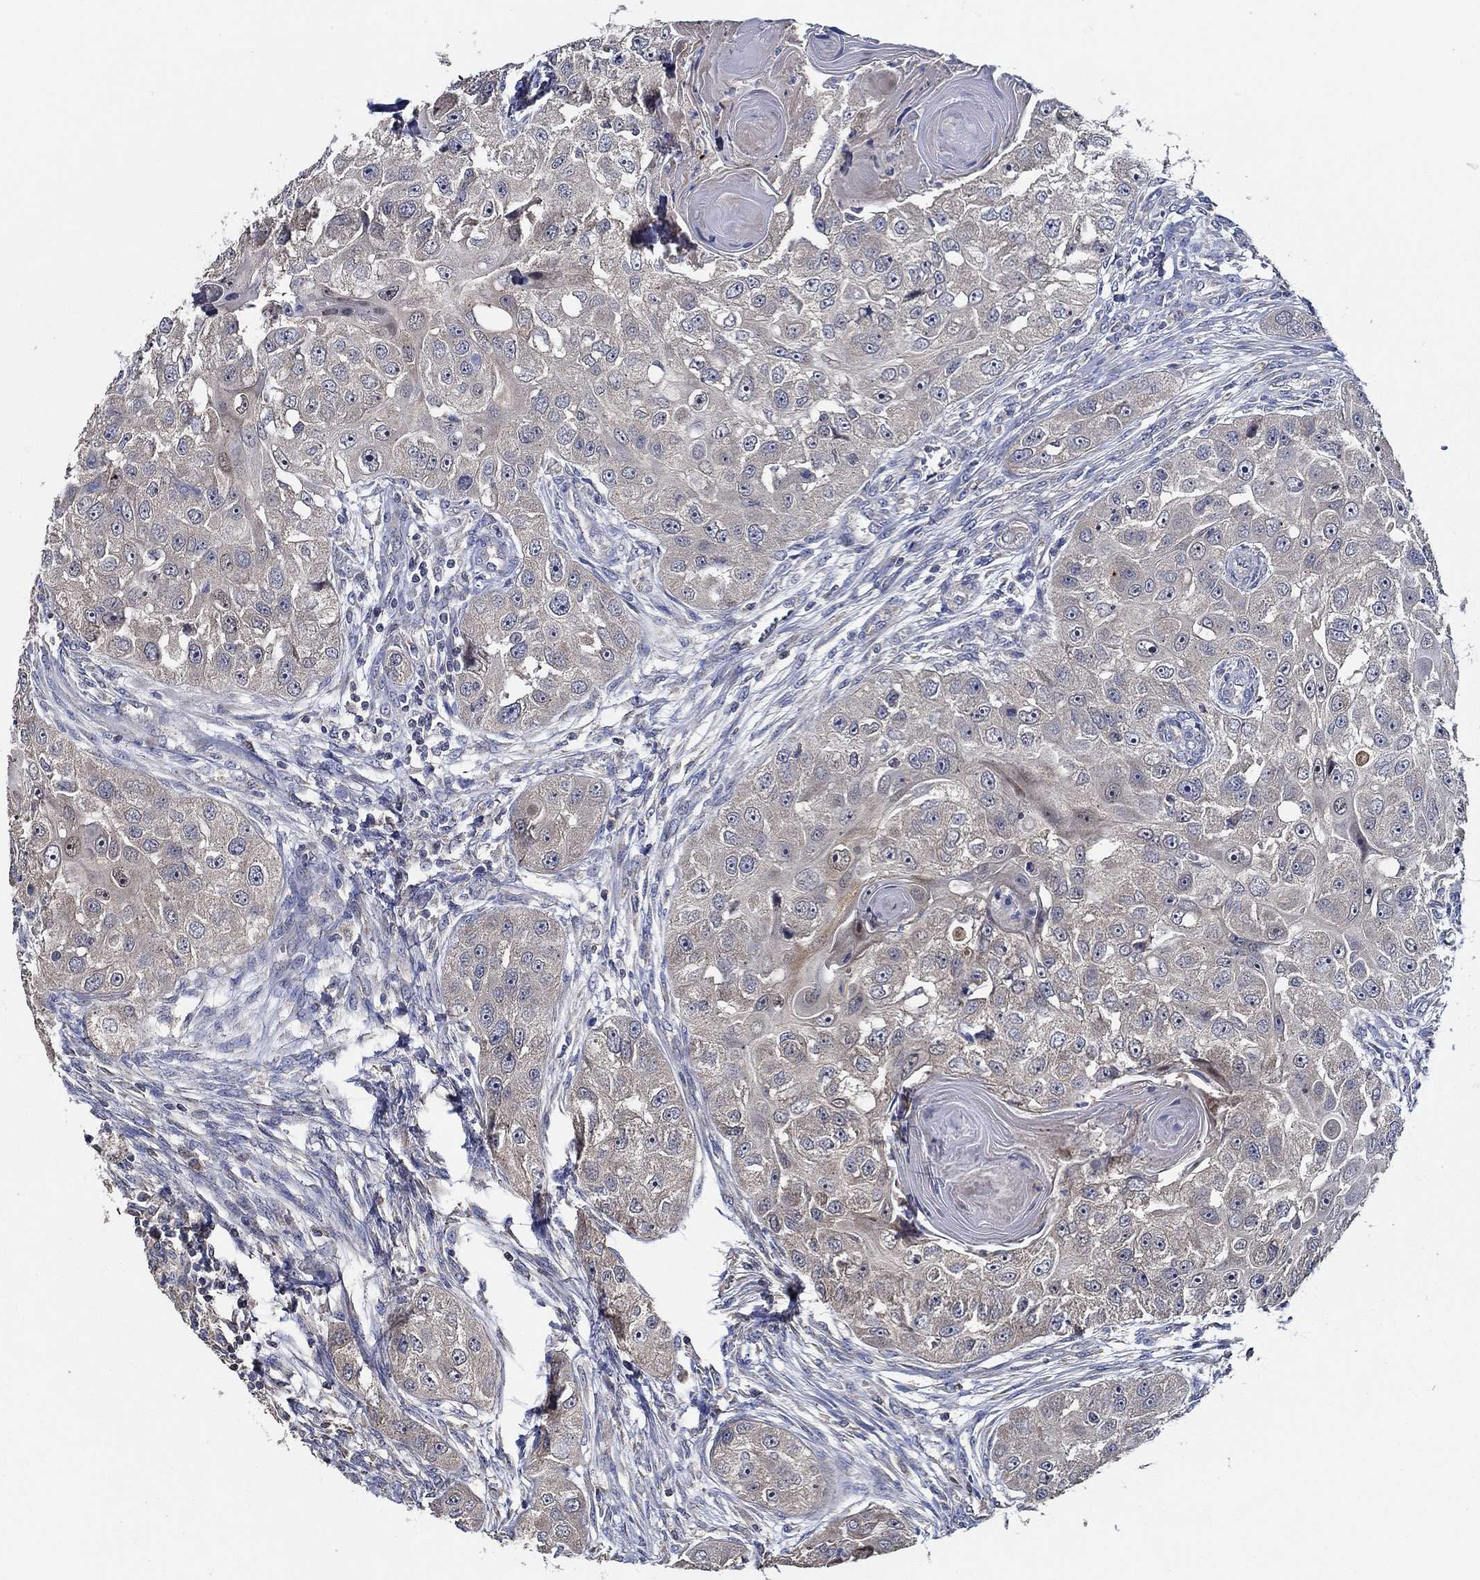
{"staining": {"intensity": "weak", "quantity": ">75%", "location": "cytoplasmic/membranous"}, "tissue": "head and neck cancer", "cell_type": "Tumor cells", "image_type": "cancer", "snomed": [{"axis": "morphology", "description": "Squamous cell carcinoma, NOS"}, {"axis": "topography", "description": "Head-Neck"}], "caption": "Protein expression analysis of human squamous cell carcinoma (head and neck) reveals weak cytoplasmic/membranous staining in about >75% of tumor cells.", "gene": "WDR53", "patient": {"sex": "male", "age": 51}}